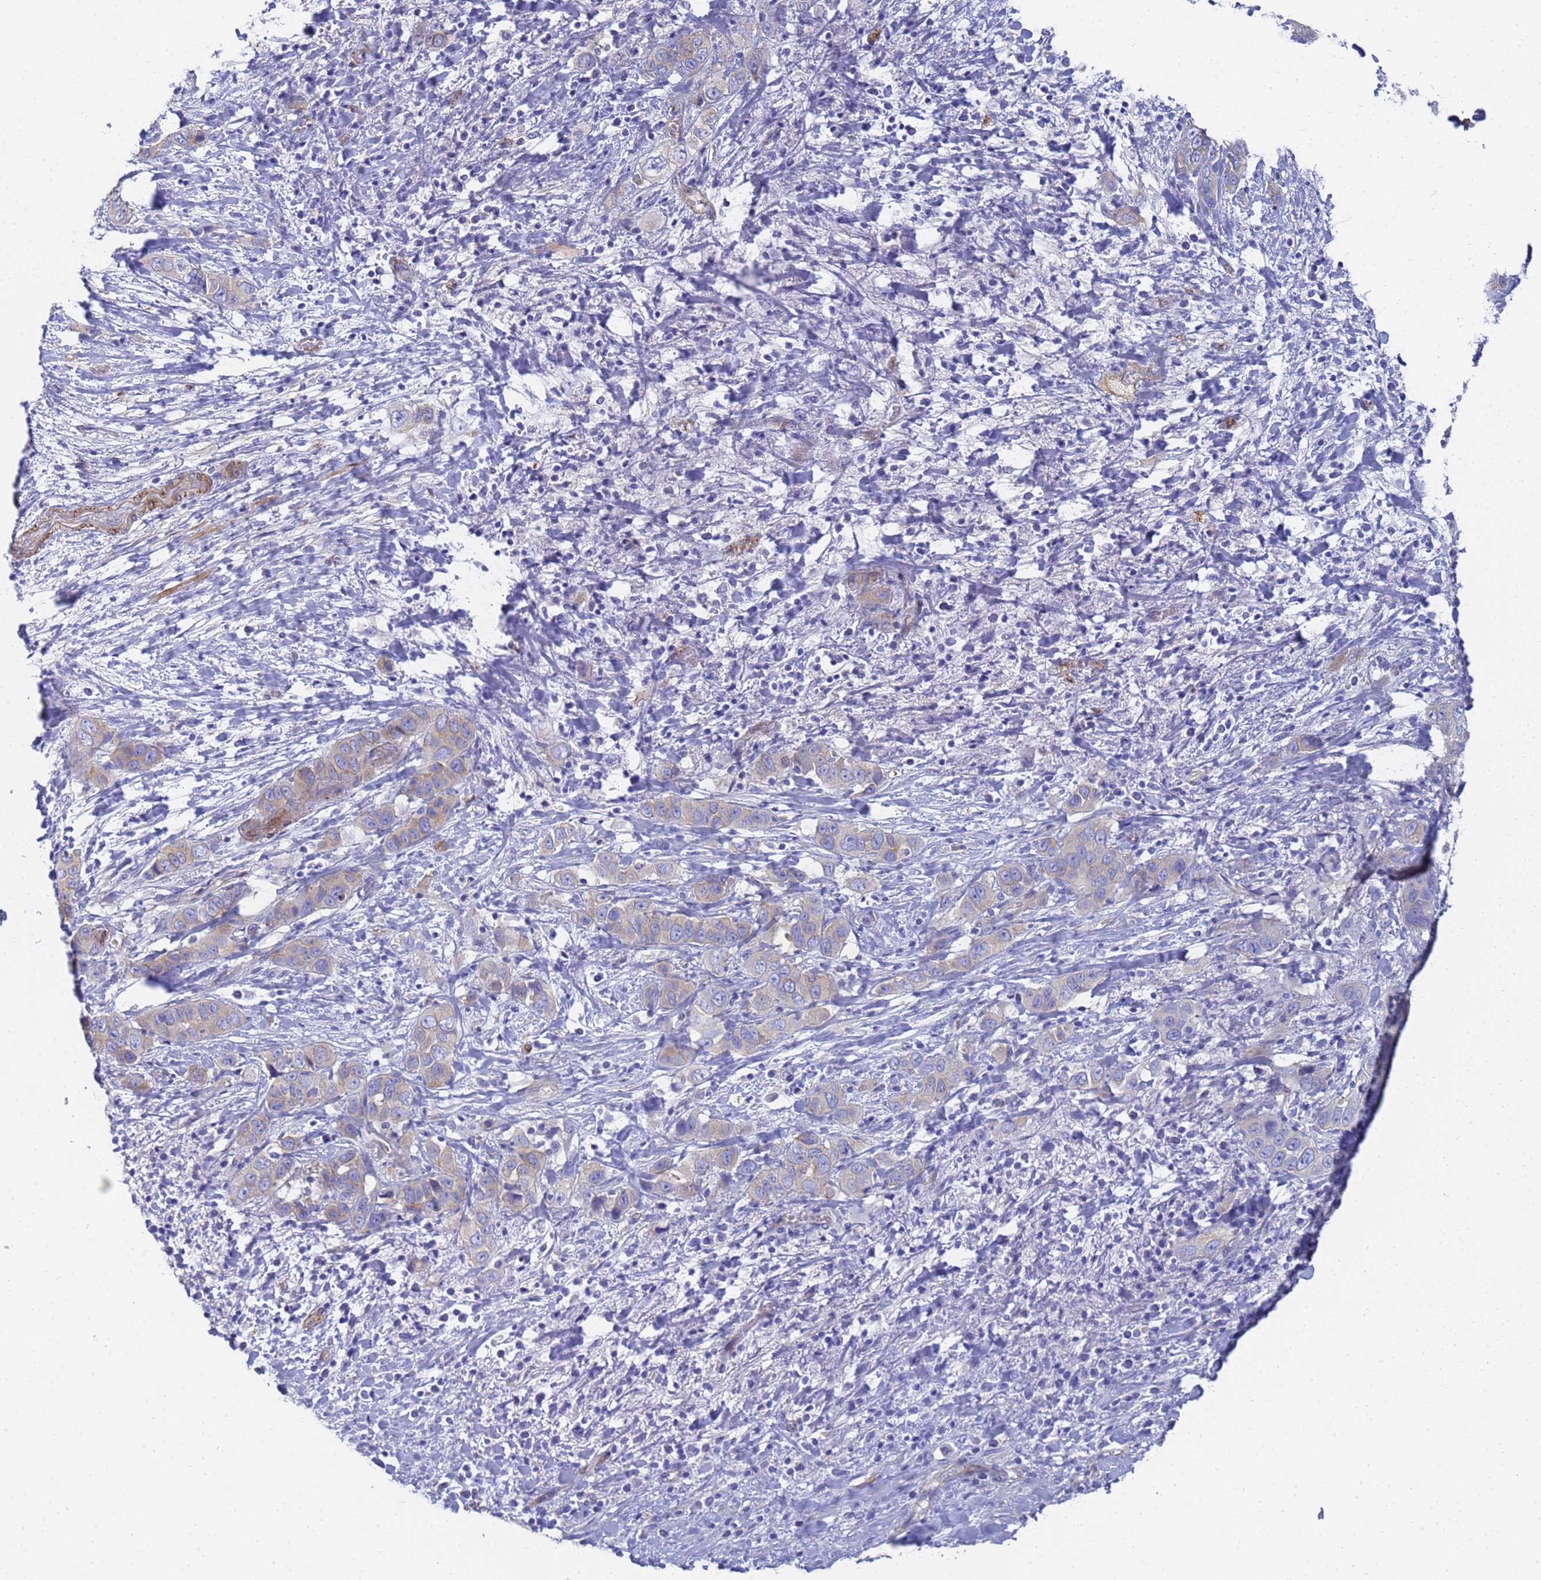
{"staining": {"intensity": "weak", "quantity": "25%-75%", "location": "cytoplasmic/membranous"}, "tissue": "liver cancer", "cell_type": "Tumor cells", "image_type": "cancer", "snomed": [{"axis": "morphology", "description": "Cholangiocarcinoma"}, {"axis": "topography", "description": "Liver"}], "caption": "Tumor cells exhibit low levels of weak cytoplasmic/membranous expression in approximately 25%-75% of cells in human liver cancer. Using DAB (3,3'-diaminobenzidine) (brown) and hematoxylin (blue) stains, captured at high magnification using brightfield microscopy.", "gene": "TUBB1", "patient": {"sex": "female", "age": 52}}